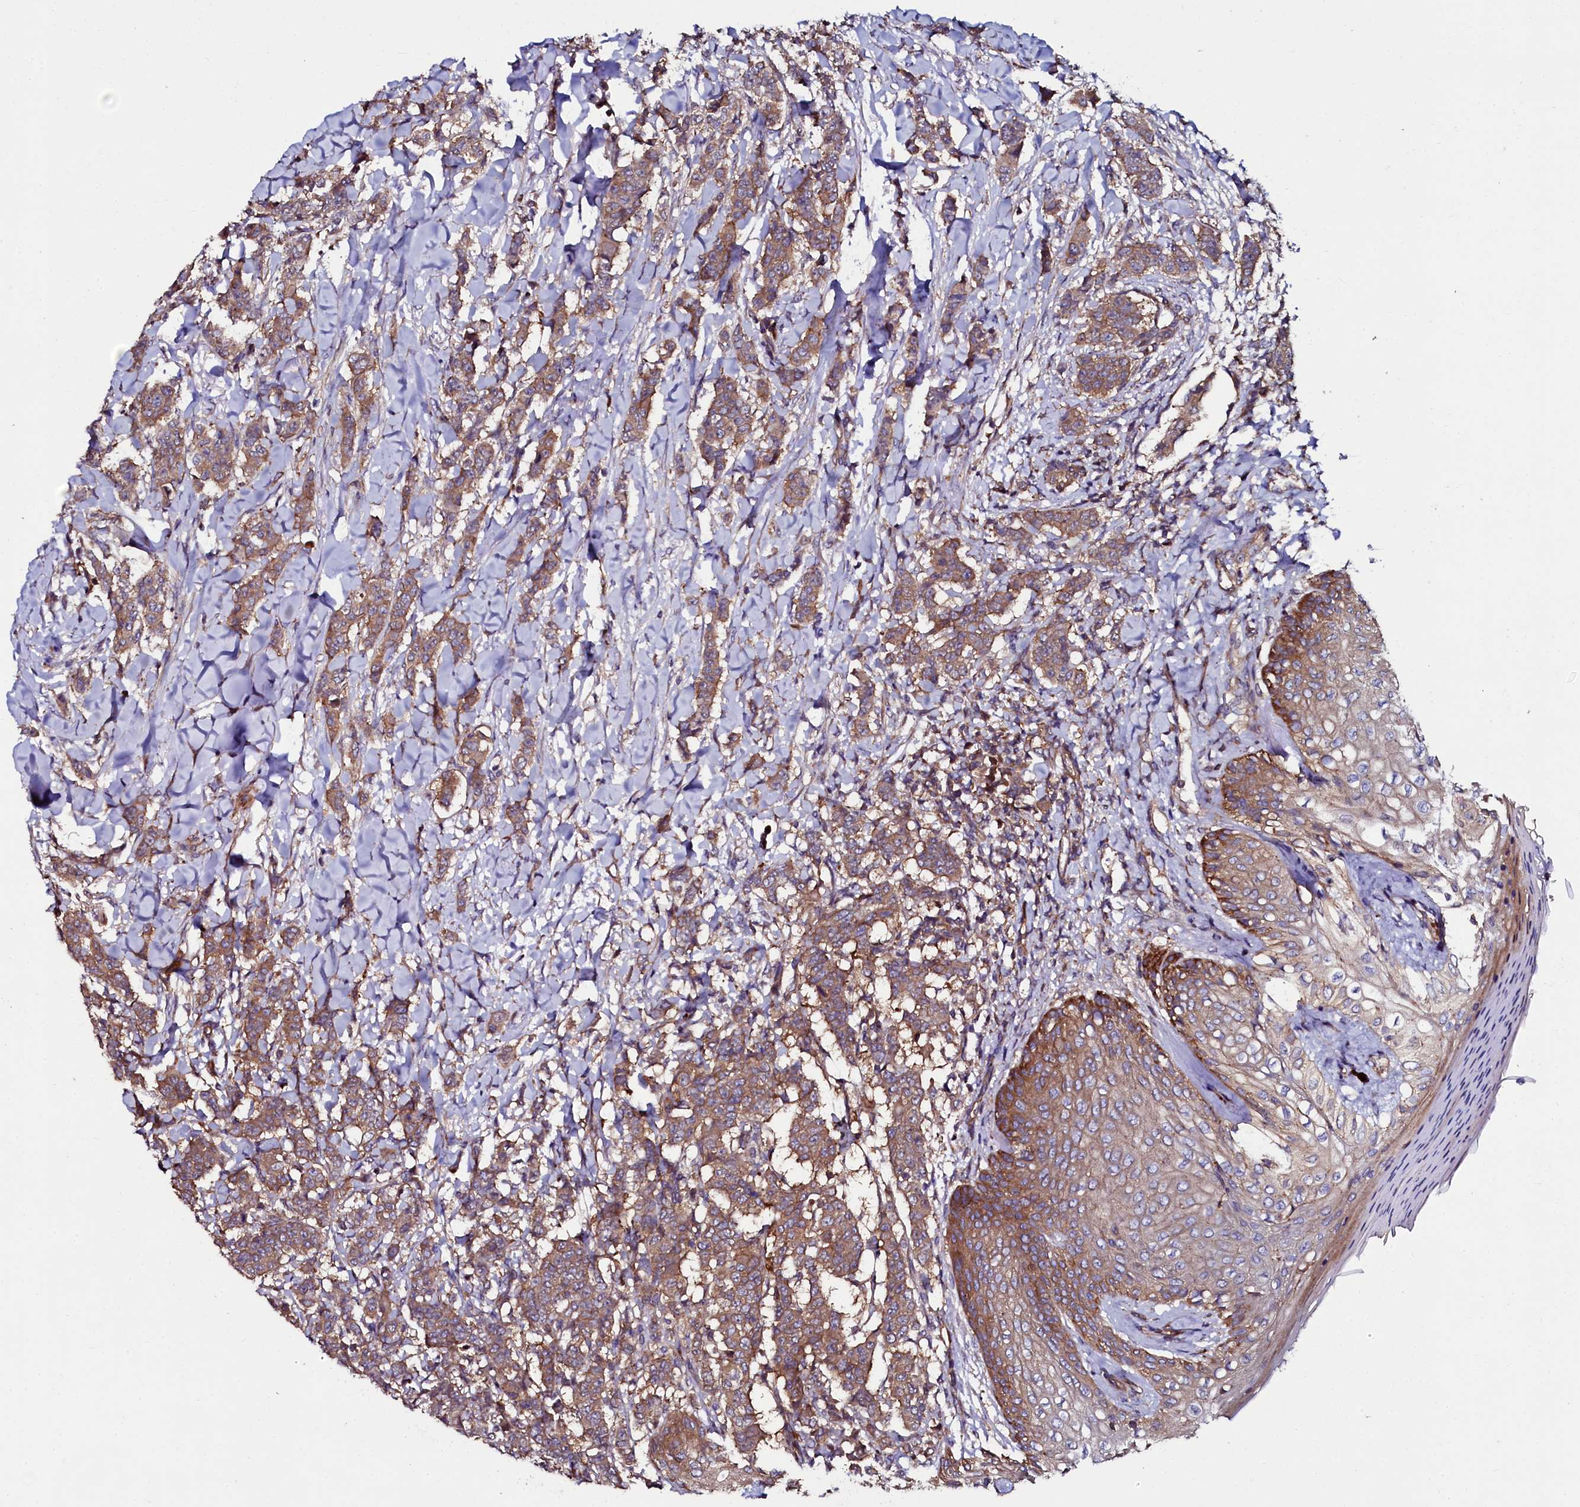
{"staining": {"intensity": "moderate", "quantity": ">75%", "location": "cytoplasmic/membranous"}, "tissue": "breast cancer", "cell_type": "Tumor cells", "image_type": "cancer", "snomed": [{"axis": "morphology", "description": "Duct carcinoma"}, {"axis": "topography", "description": "Breast"}], "caption": "Immunohistochemical staining of invasive ductal carcinoma (breast) displays medium levels of moderate cytoplasmic/membranous protein positivity in approximately >75% of tumor cells.", "gene": "USPL1", "patient": {"sex": "female", "age": 40}}